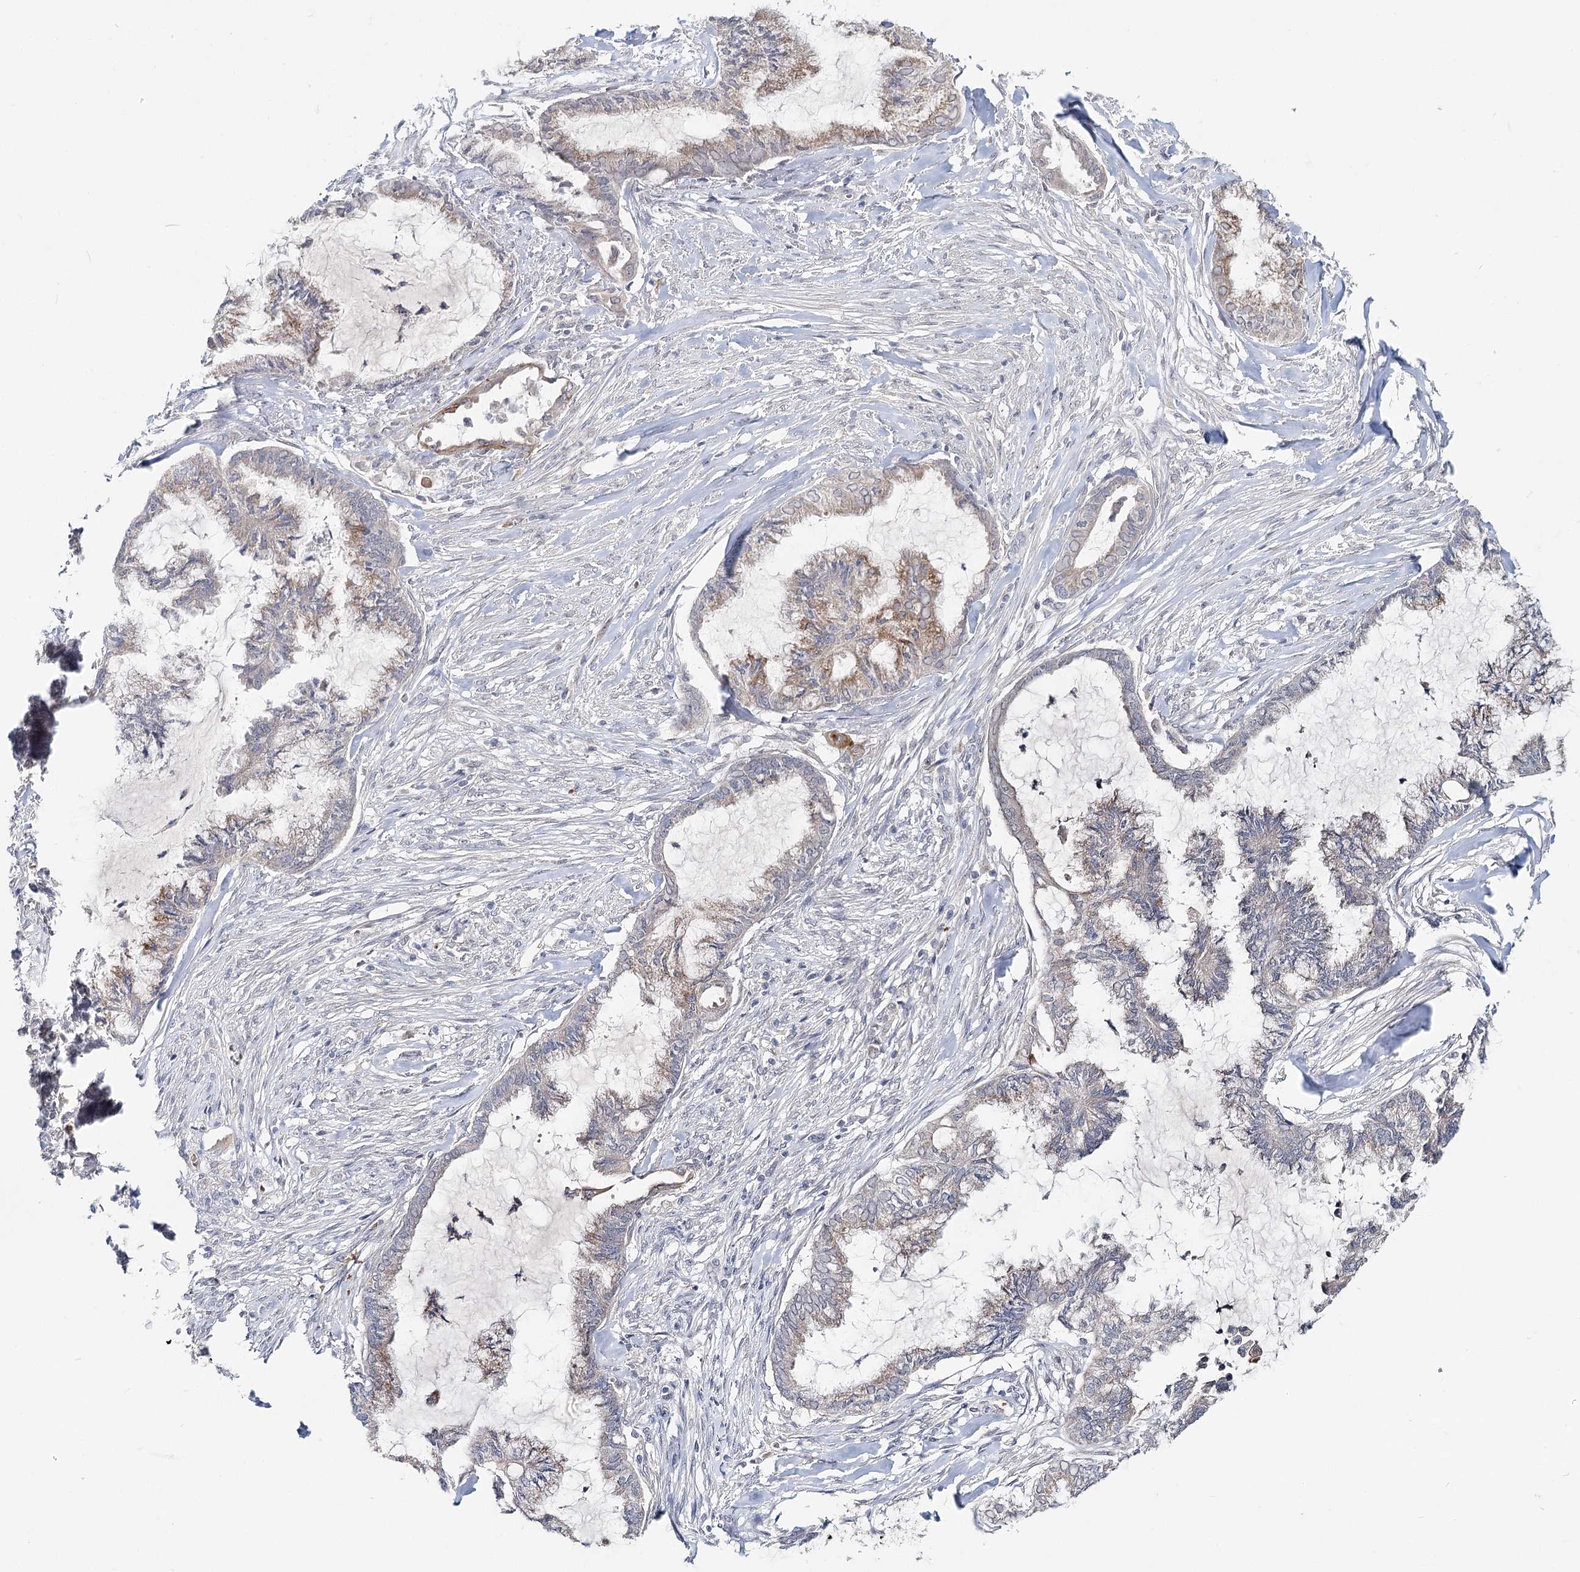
{"staining": {"intensity": "weak", "quantity": "<25%", "location": "cytoplasmic/membranous"}, "tissue": "endometrial cancer", "cell_type": "Tumor cells", "image_type": "cancer", "snomed": [{"axis": "morphology", "description": "Adenocarcinoma, NOS"}, {"axis": "topography", "description": "Endometrium"}], "caption": "Immunohistochemistry (IHC) of human endometrial cancer exhibits no positivity in tumor cells.", "gene": "FBXO7", "patient": {"sex": "female", "age": 86}}